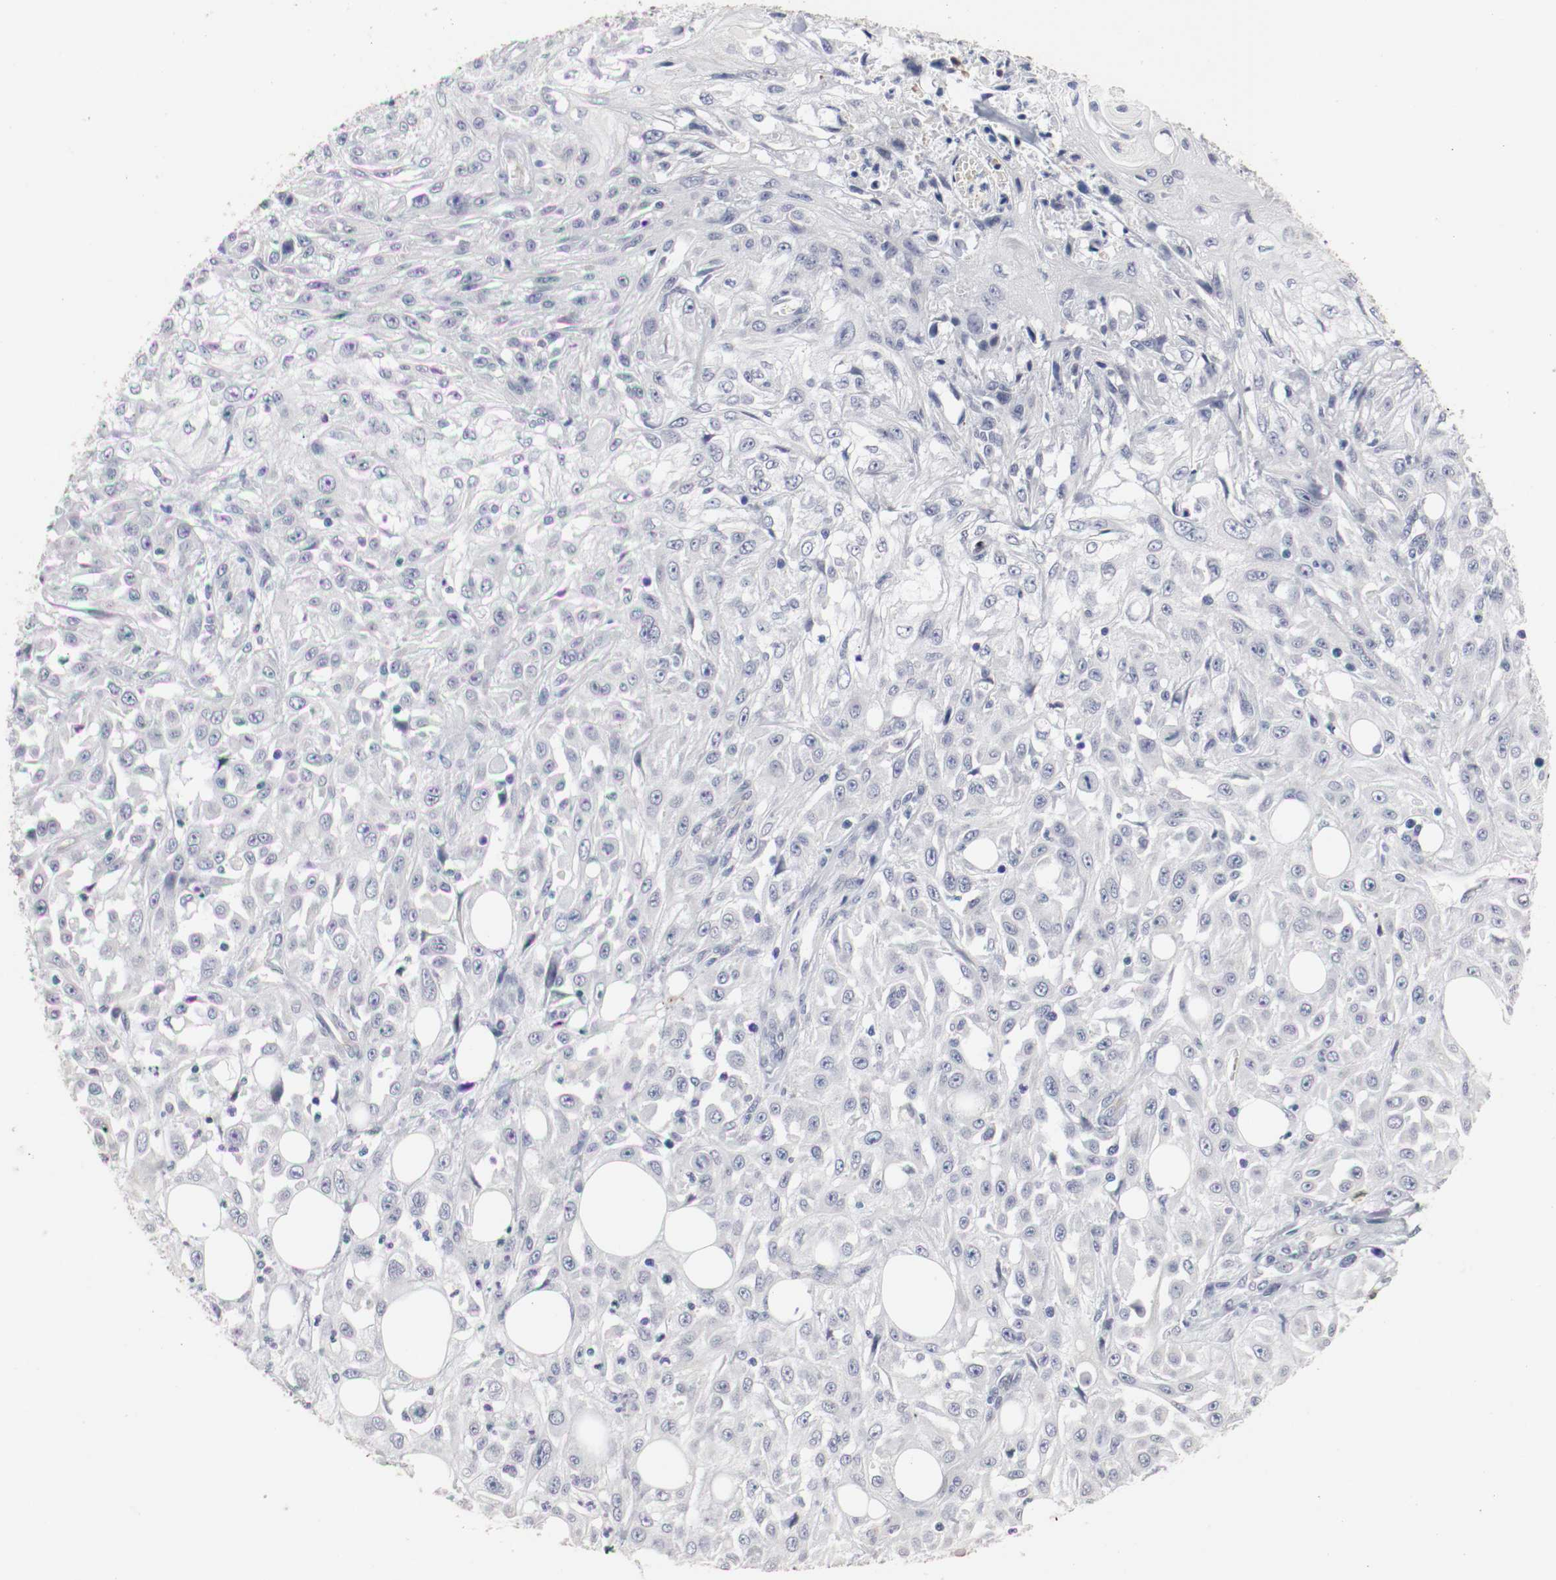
{"staining": {"intensity": "negative", "quantity": "none", "location": "none"}, "tissue": "skin cancer", "cell_type": "Tumor cells", "image_type": "cancer", "snomed": [{"axis": "morphology", "description": "Squamous cell carcinoma, NOS"}, {"axis": "topography", "description": "Skin"}], "caption": "Tumor cells show no significant protein positivity in skin cancer (squamous cell carcinoma).", "gene": "KIT", "patient": {"sex": "male", "age": 75}}